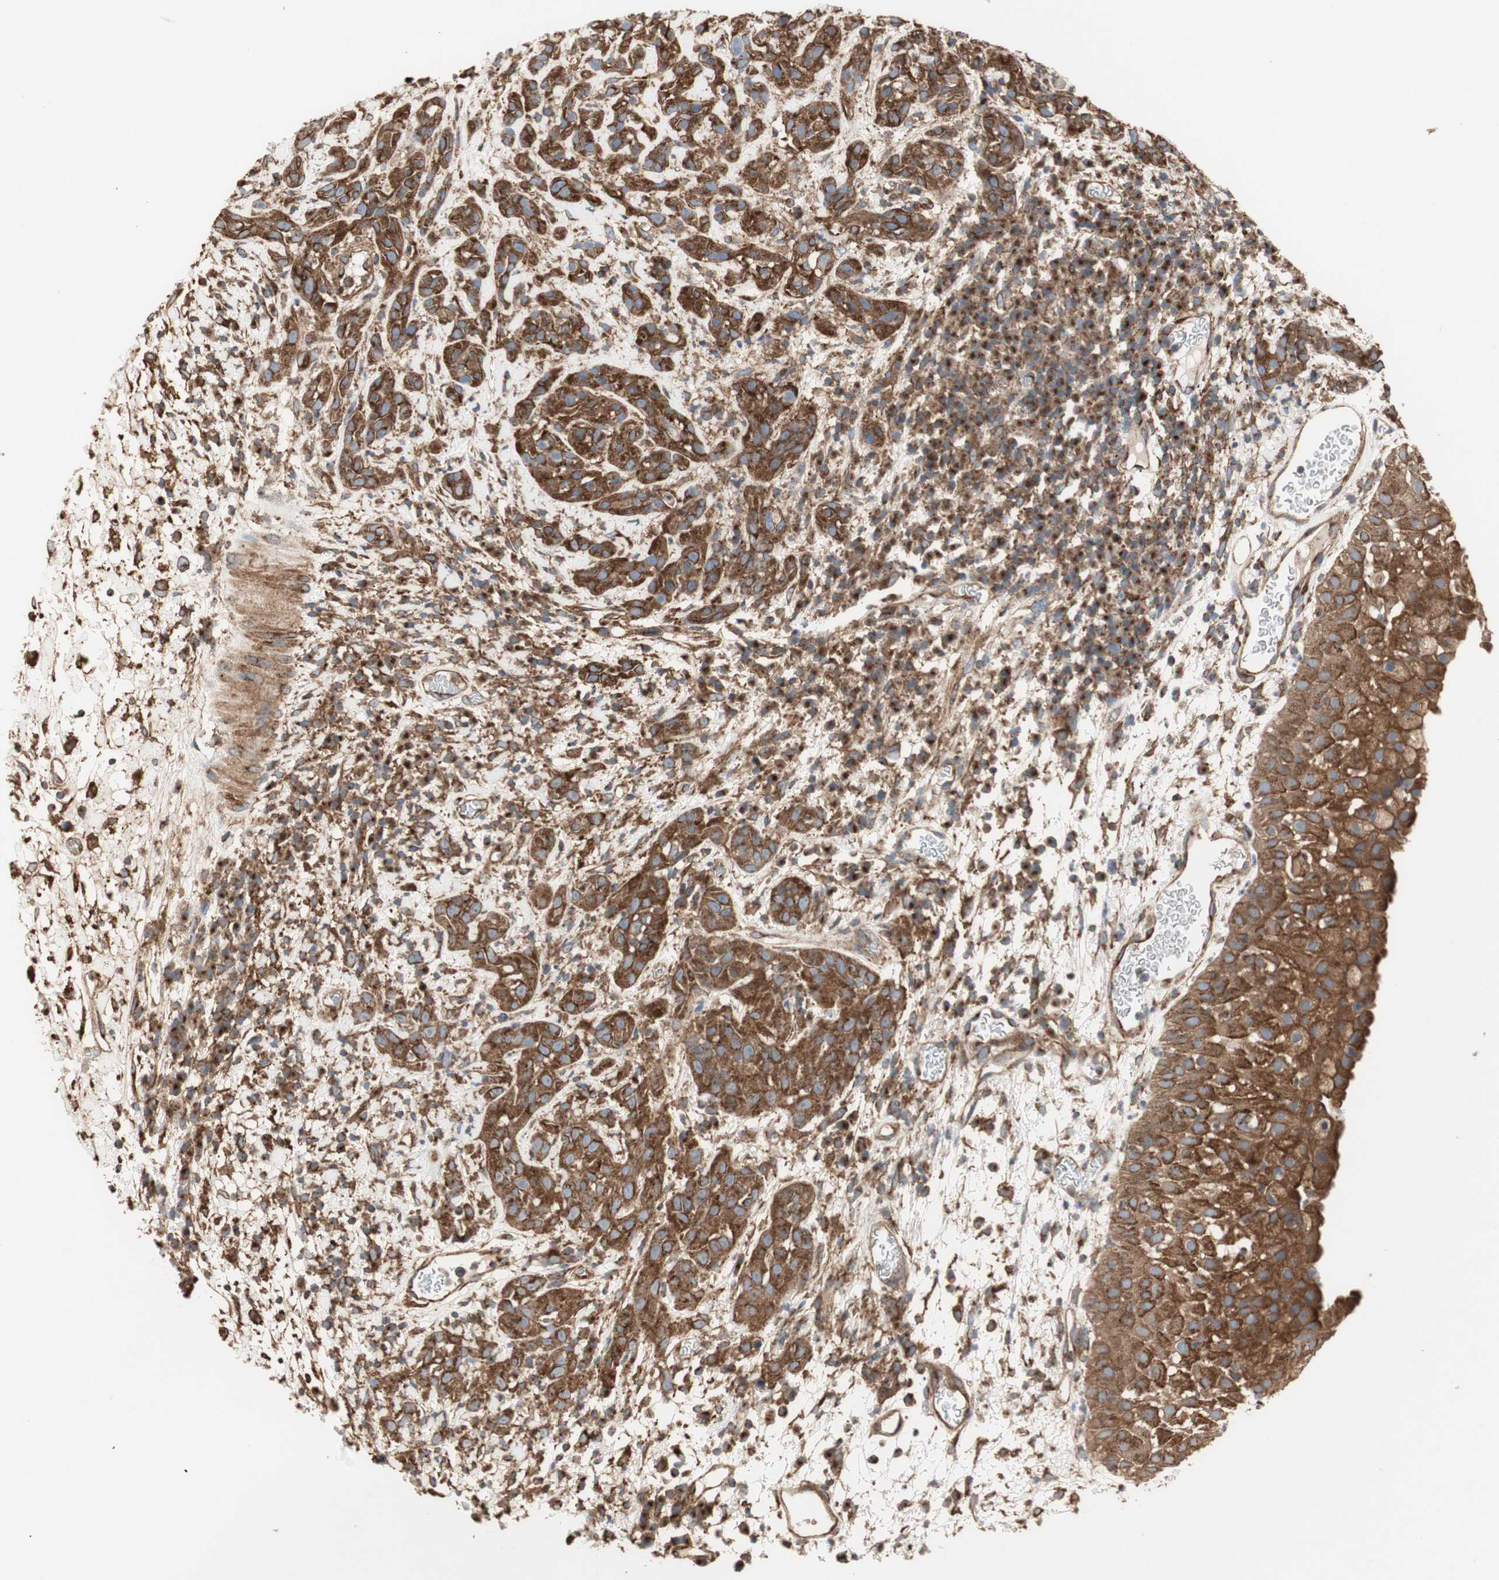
{"staining": {"intensity": "strong", "quantity": ">75%", "location": "cytoplasmic/membranous"}, "tissue": "head and neck cancer", "cell_type": "Tumor cells", "image_type": "cancer", "snomed": [{"axis": "morphology", "description": "Squamous cell carcinoma, NOS"}, {"axis": "topography", "description": "Head-Neck"}], "caption": "Tumor cells reveal high levels of strong cytoplasmic/membranous expression in approximately >75% of cells in human squamous cell carcinoma (head and neck). The protein of interest is shown in brown color, while the nuclei are stained blue.", "gene": "H6PD", "patient": {"sex": "male", "age": 62}}